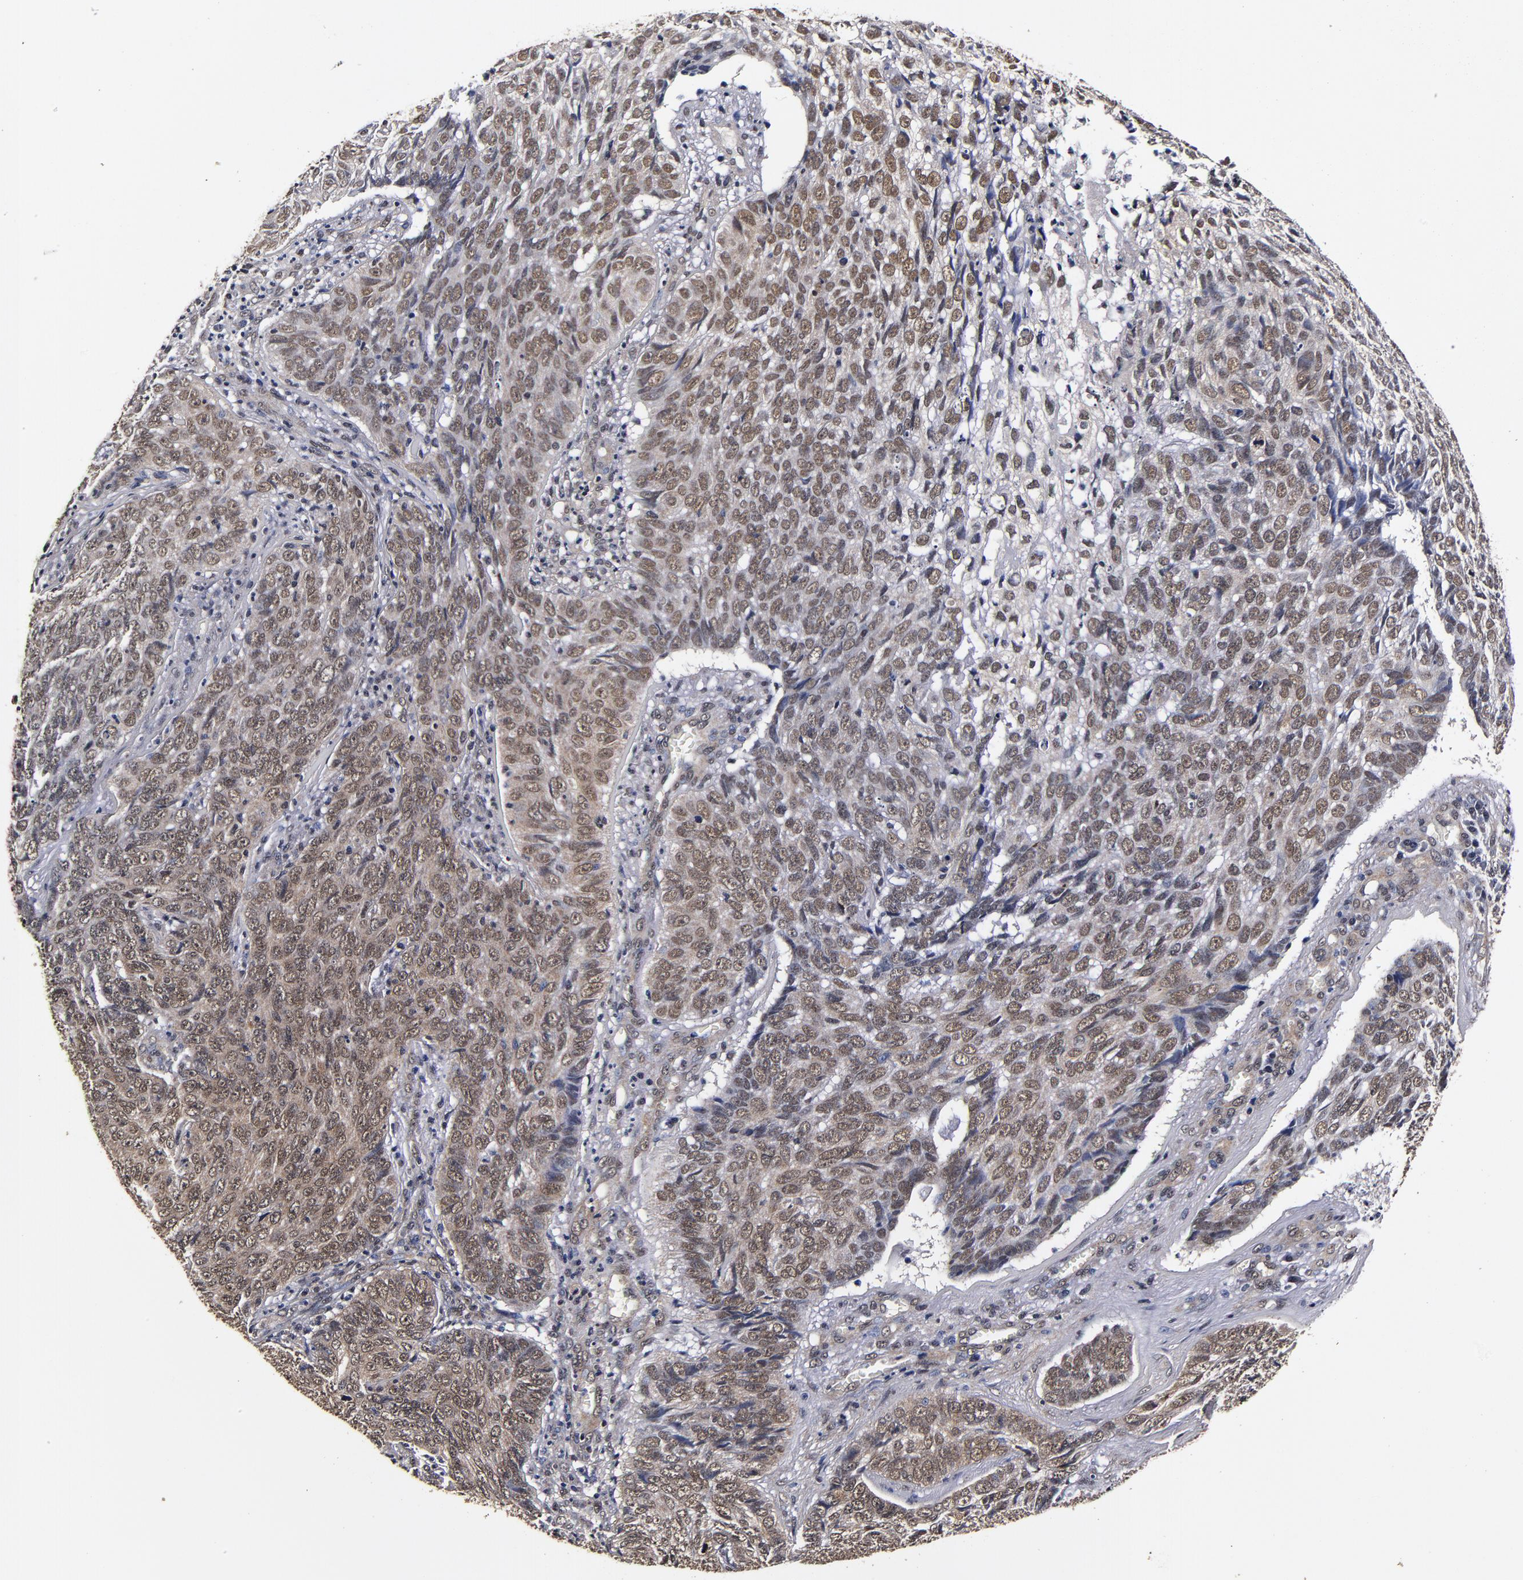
{"staining": {"intensity": "moderate", "quantity": ">75%", "location": "cytoplasmic/membranous,nuclear"}, "tissue": "skin cancer", "cell_type": "Tumor cells", "image_type": "cancer", "snomed": [{"axis": "morphology", "description": "Basal cell carcinoma"}, {"axis": "topography", "description": "Skin"}], "caption": "Immunohistochemical staining of human skin basal cell carcinoma reveals medium levels of moderate cytoplasmic/membranous and nuclear protein expression in approximately >75% of tumor cells.", "gene": "MMP15", "patient": {"sex": "male", "age": 72}}